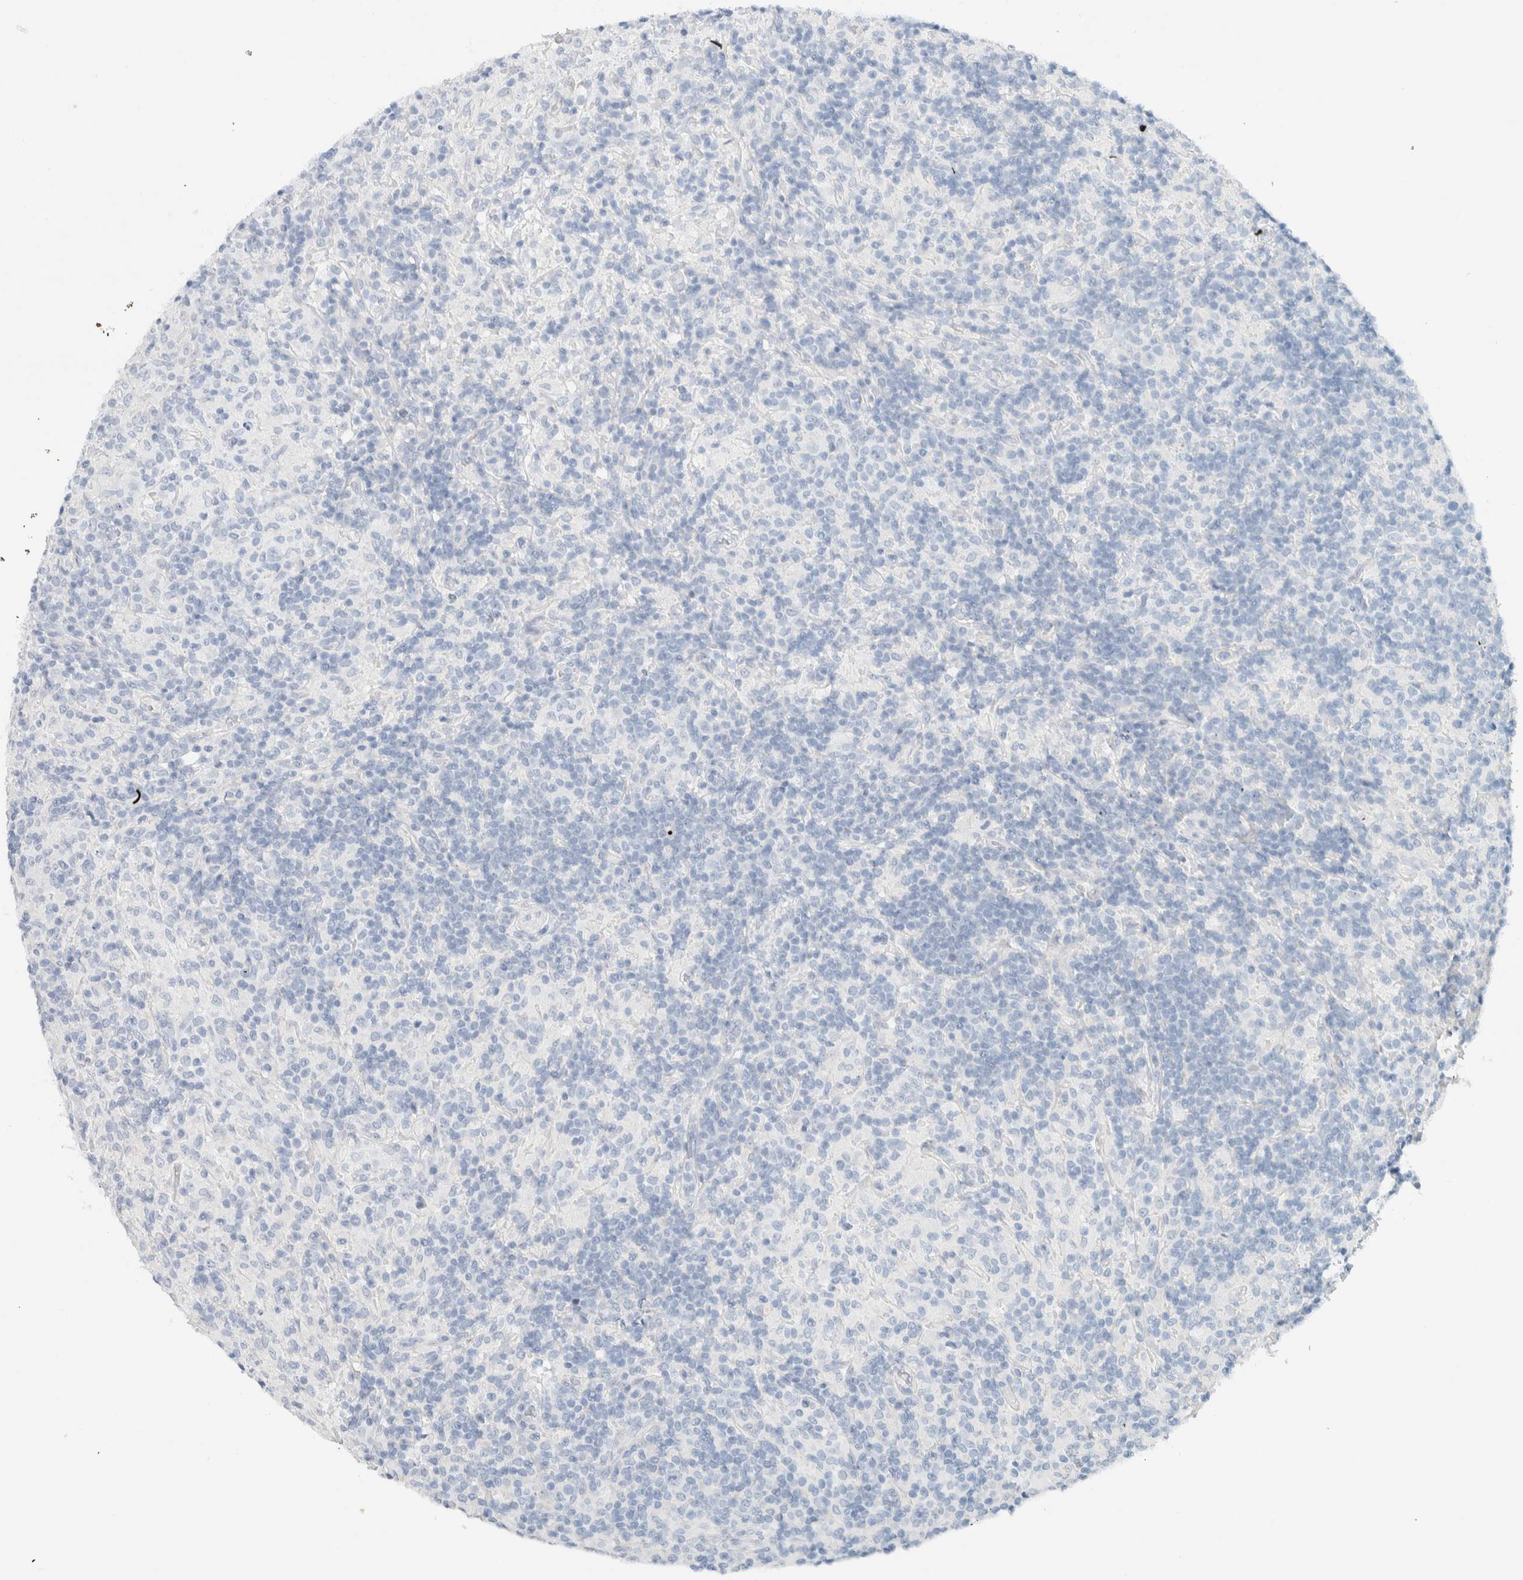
{"staining": {"intensity": "negative", "quantity": "none", "location": "none"}, "tissue": "lymphoma", "cell_type": "Tumor cells", "image_type": "cancer", "snomed": [{"axis": "morphology", "description": "Hodgkin's disease, NOS"}, {"axis": "topography", "description": "Lymph node"}], "caption": "An image of human lymphoma is negative for staining in tumor cells.", "gene": "ALOX12B", "patient": {"sex": "male", "age": 70}}